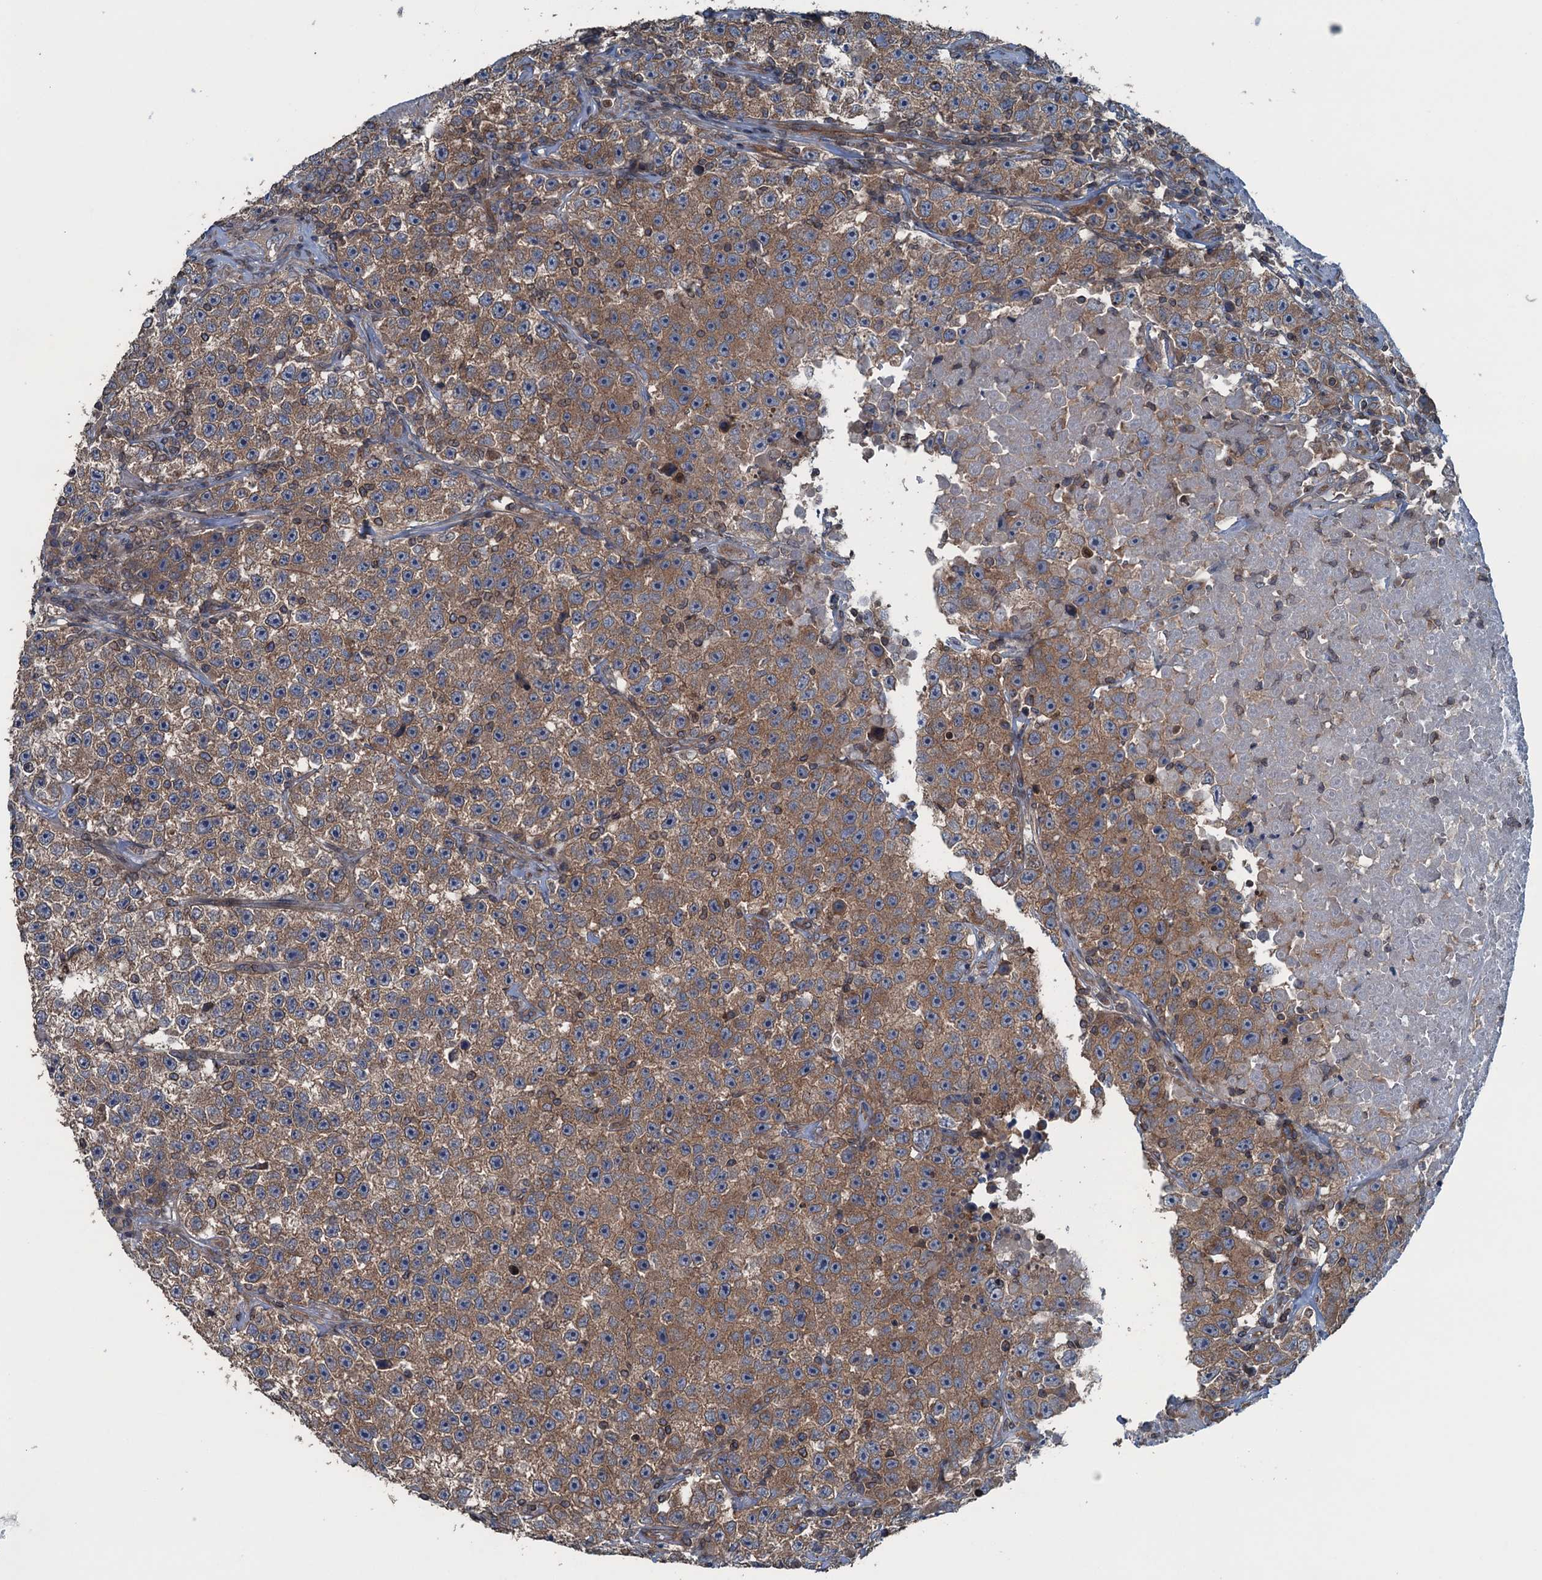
{"staining": {"intensity": "moderate", "quantity": ">75%", "location": "cytoplasmic/membranous"}, "tissue": "testis cancer", "cell_type": "Tumor cells", "image_type": "cancer", "snomed": [{"axis": "morphology", "description": "Seminoma, NOS"}, {"axis": "topography", "description": "Testis"}], "caption": "Seminoma (testis) was stained to show a protein in brown. There is medium levels of moderate cytoplasmic/membranous expression in about >75% of tumor cells.", "gene": "TRAPPC8", "patient": {"sex": "male", "age": 22}}